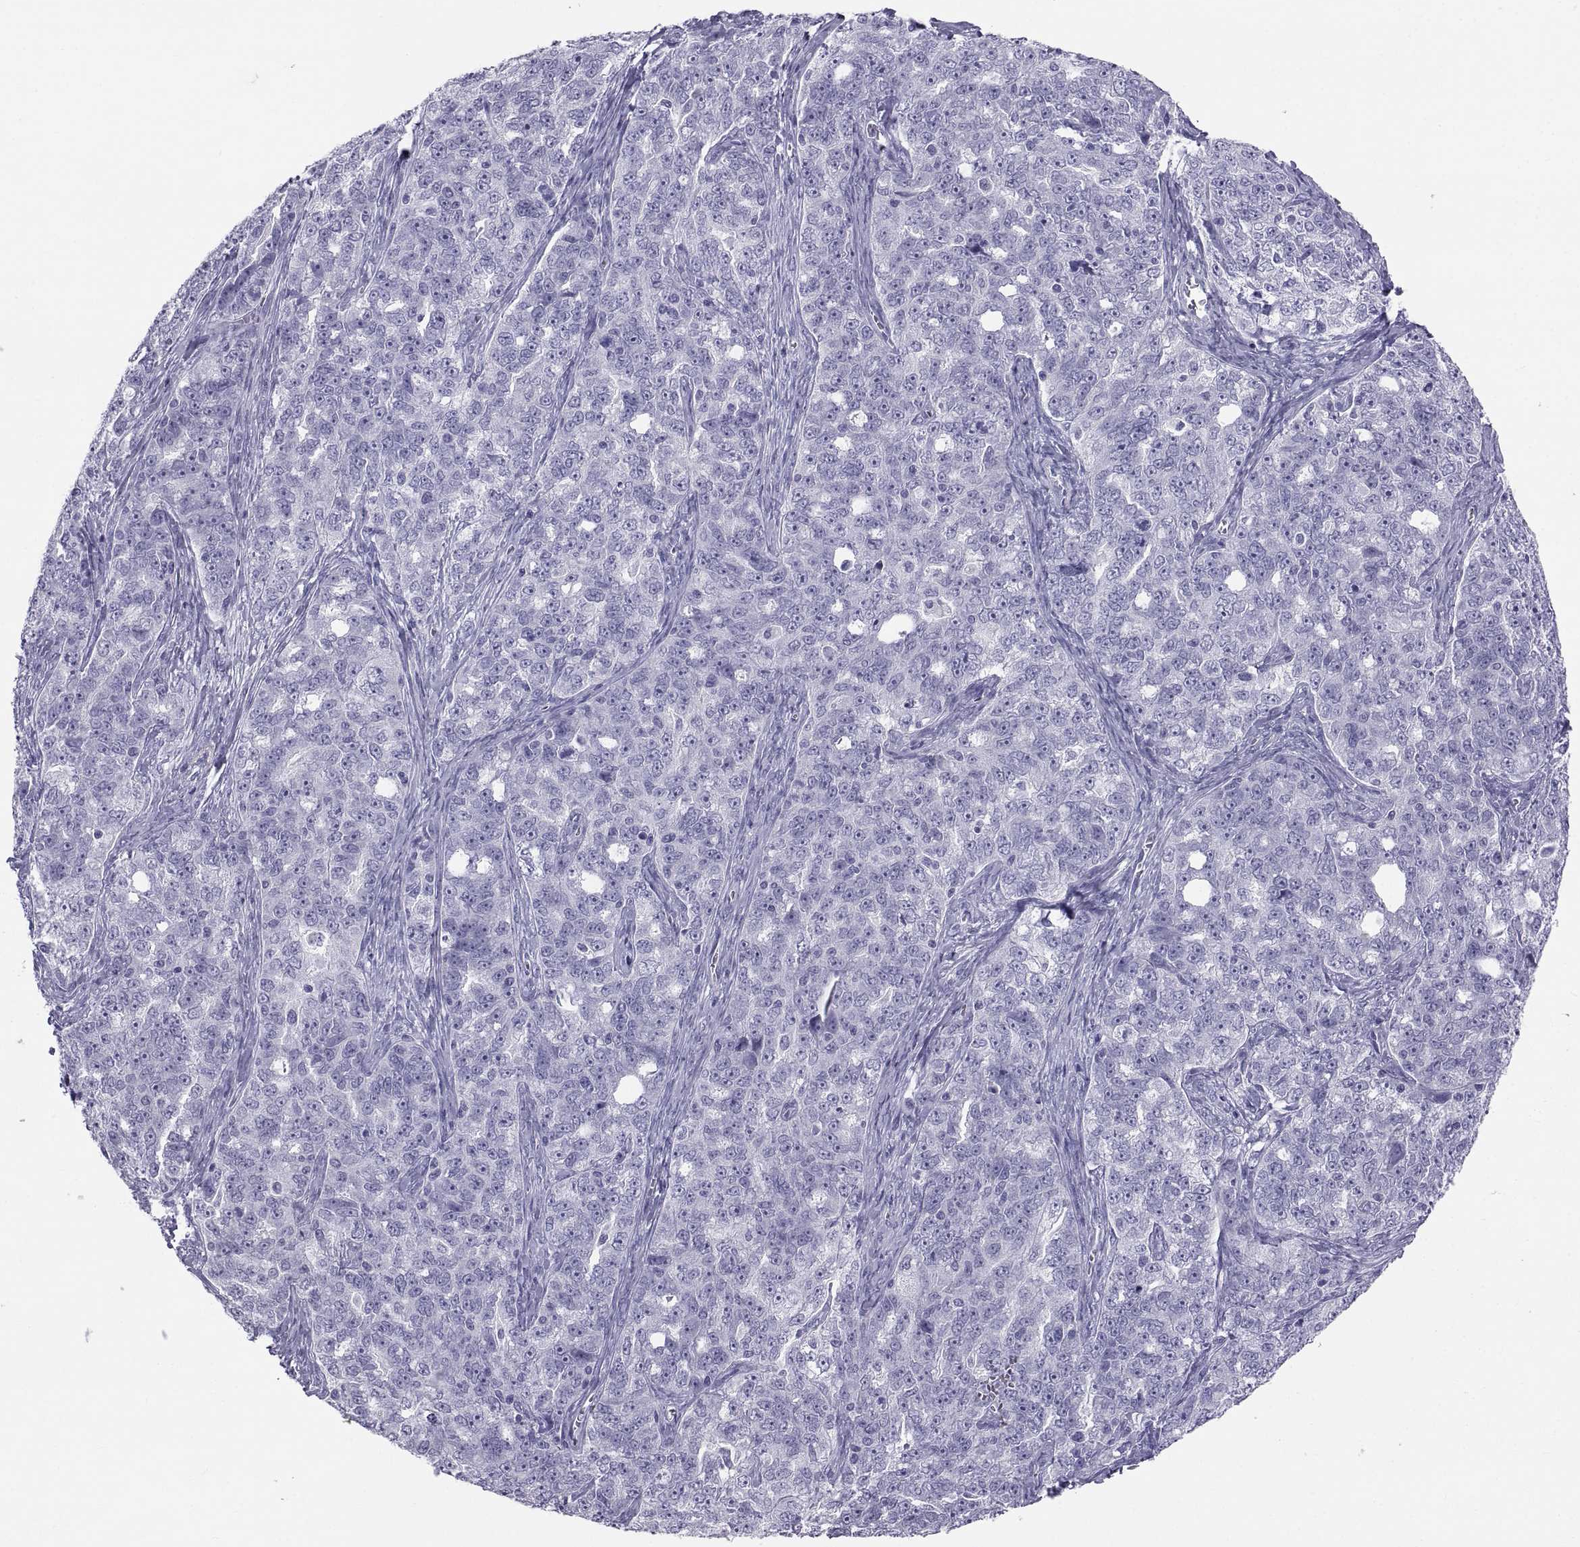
{"staining": {"intensity": "negative", "quantity": "none", "location": "none"}, "tissue": "ovarian cancer", "cell_type": "Tumor cells", "image_type": "cancer", "snomed": [{"axis": "morphology", "description": "Cystadenocarcinoma, serous, NOS"}, {"axis": "topography", "description": "Ovary"}], "caption": "Immunohistochemistry of human ovarian serous cystadenocarcinoma reveals no staining in tumor cells. The staining was performed using DAB to visualize the protein expression in brown, while the nuclei were stained in blue with hematoxylin (Magnification: 20x).", "gene": "CT47A10", "patient": {"sex": "female", "age": 51}}